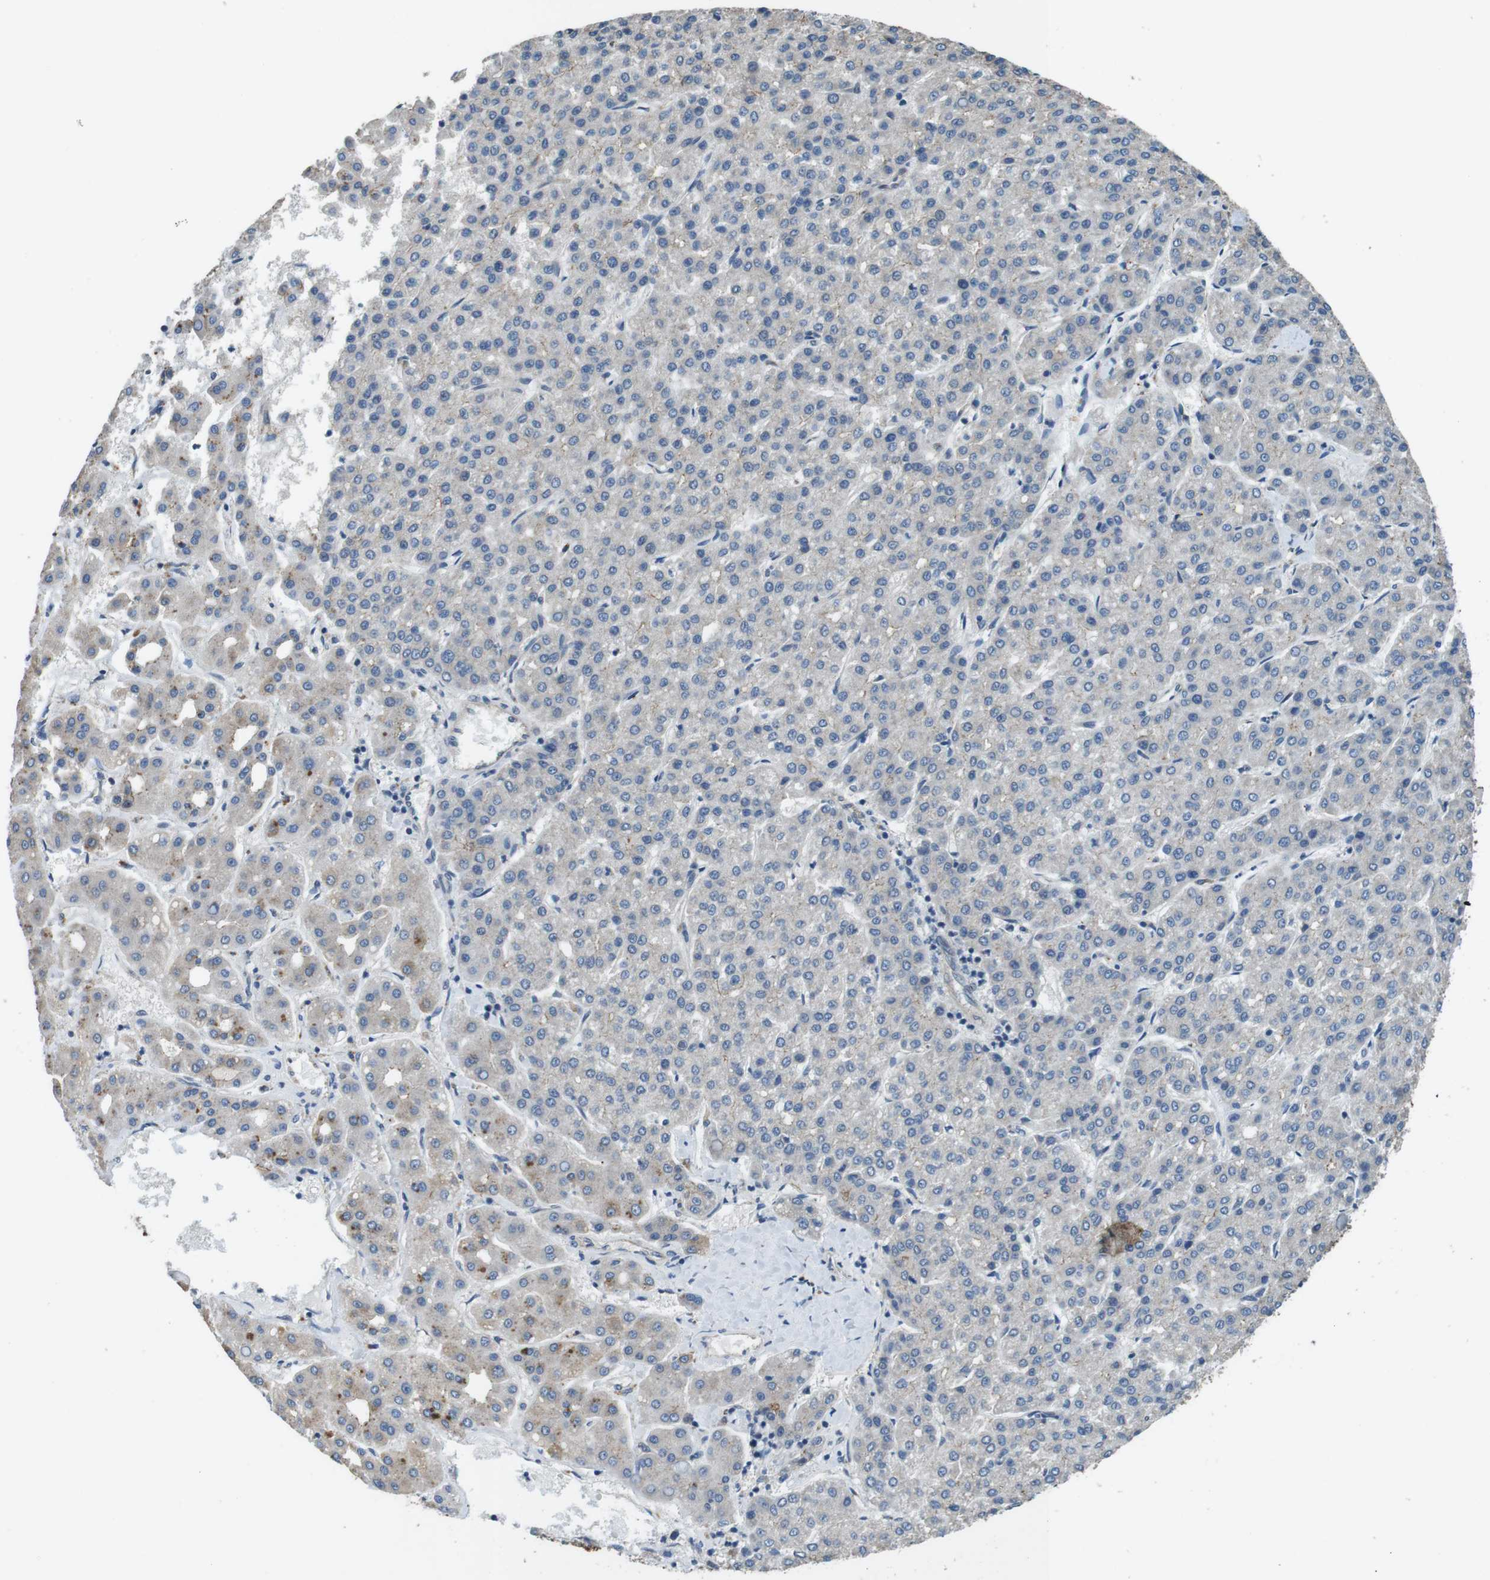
{"staining": {"intensity": "weak", "quantity": "25%-75%", "location": "cytoplasmic/membranous"}, "tissue": "liver cancer", "cell_type": "Tumor cells", "image_type": "cancer", "snomed": [{"axis": "morphology", "description": "Carcinoma, Hepatocellular, NOS"}, {"axis": "topography", "description": "Liver"}], "caption": "IHC (DAB) staining of human liver hepatocellular carcinoma exhibits weak cytoplasmic/membranous protein staining in about 25%-75% of tumor cells.", "gene": "CLDN7", "patient": {"sex": "male", "age": 65}}